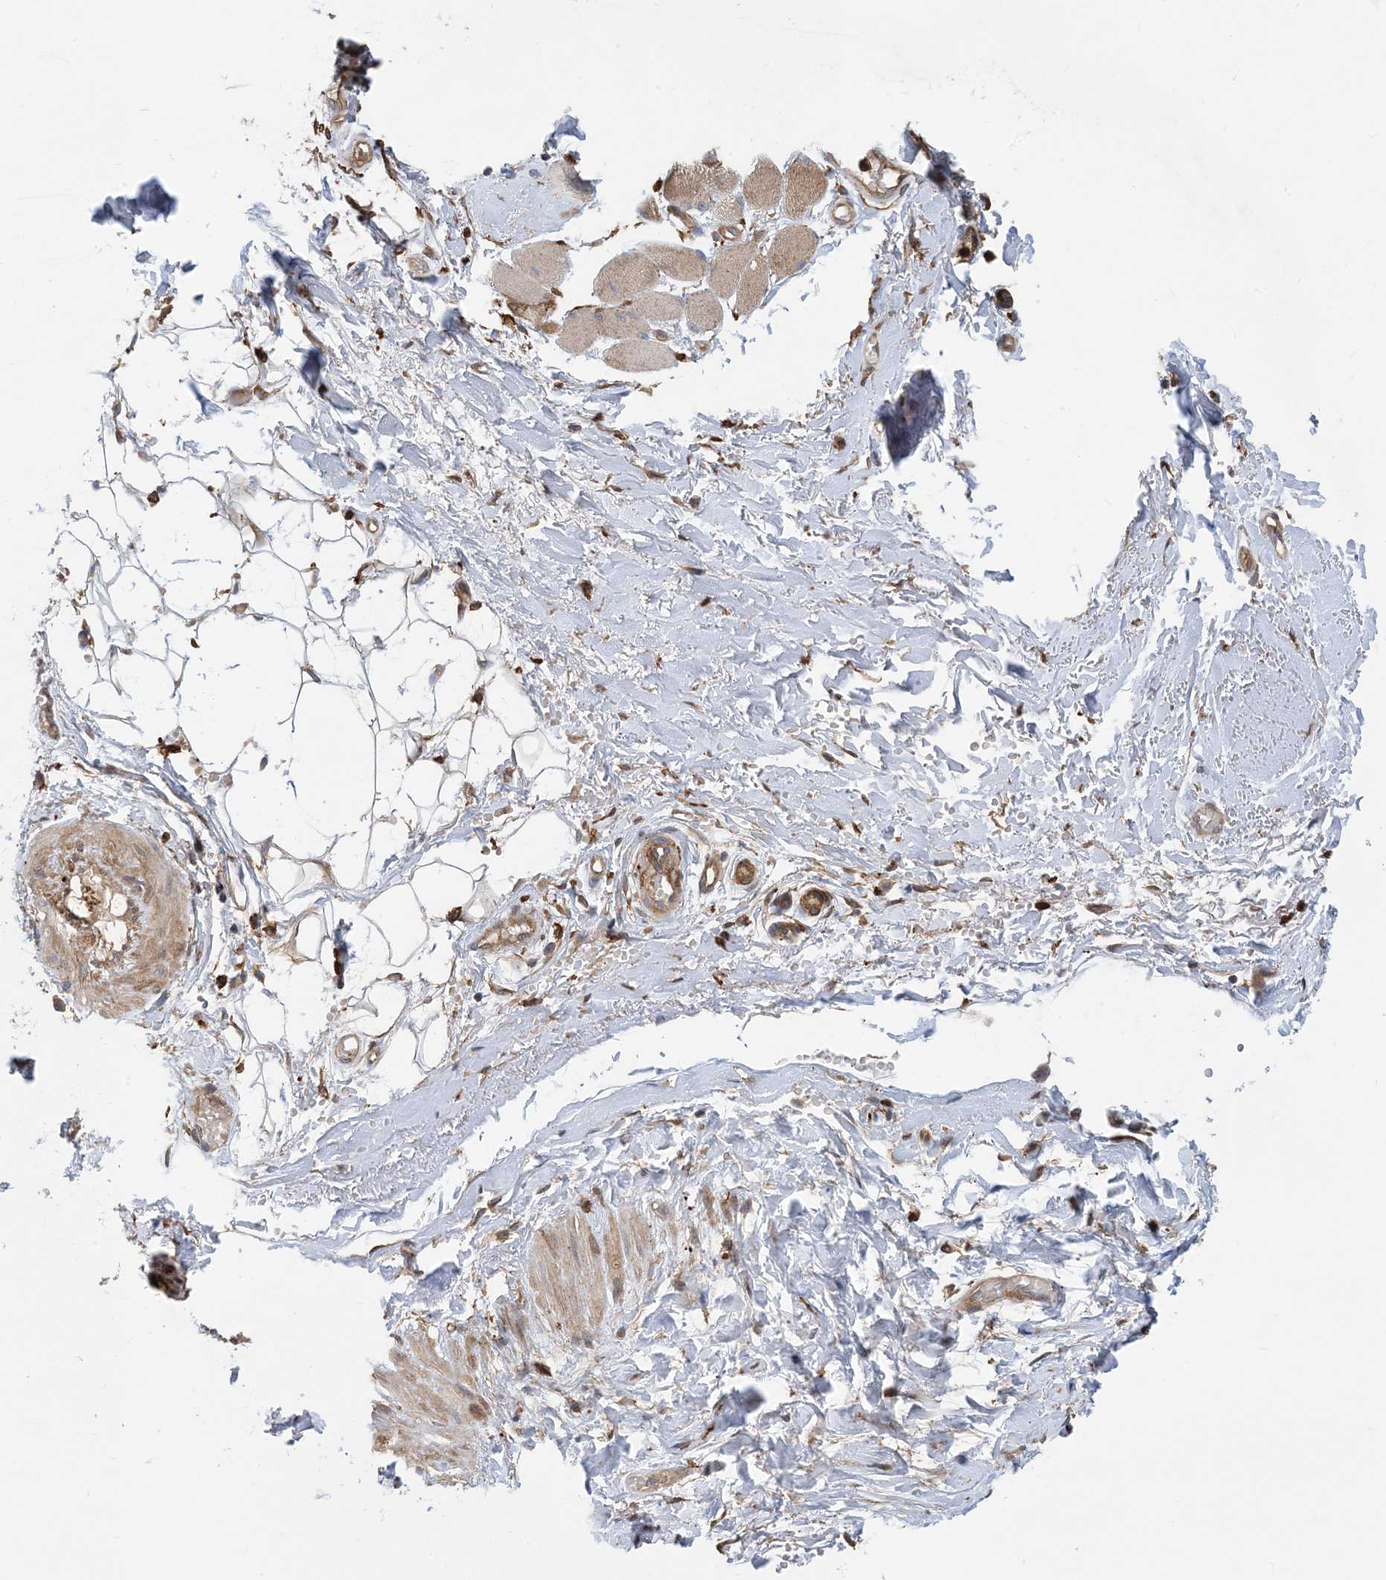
{"staining": {"intensity": "weak", "quantity": "25%-75%", "location": "cytoplasmic/membranous"}, "tissue": "adipose tissue", "cell_type": "Adipocytes", "image_type": "normal", "snomed": [{"axis": "morphology", "description": "Normal tissue, NOS"}, {"axis": "morphology", "description": "Basal cell carcinoma"}, {"axis": "topography", "description": "Skin"}], "caption": "This photomicrograph displays IHC staining of normal adipose tissue, with low weak cytoplasmic/membranous expression in approximately 25%-75% of adipocytes.", "gene": "HS1BP3", "patient": {"sex": "female", "age": 89}}